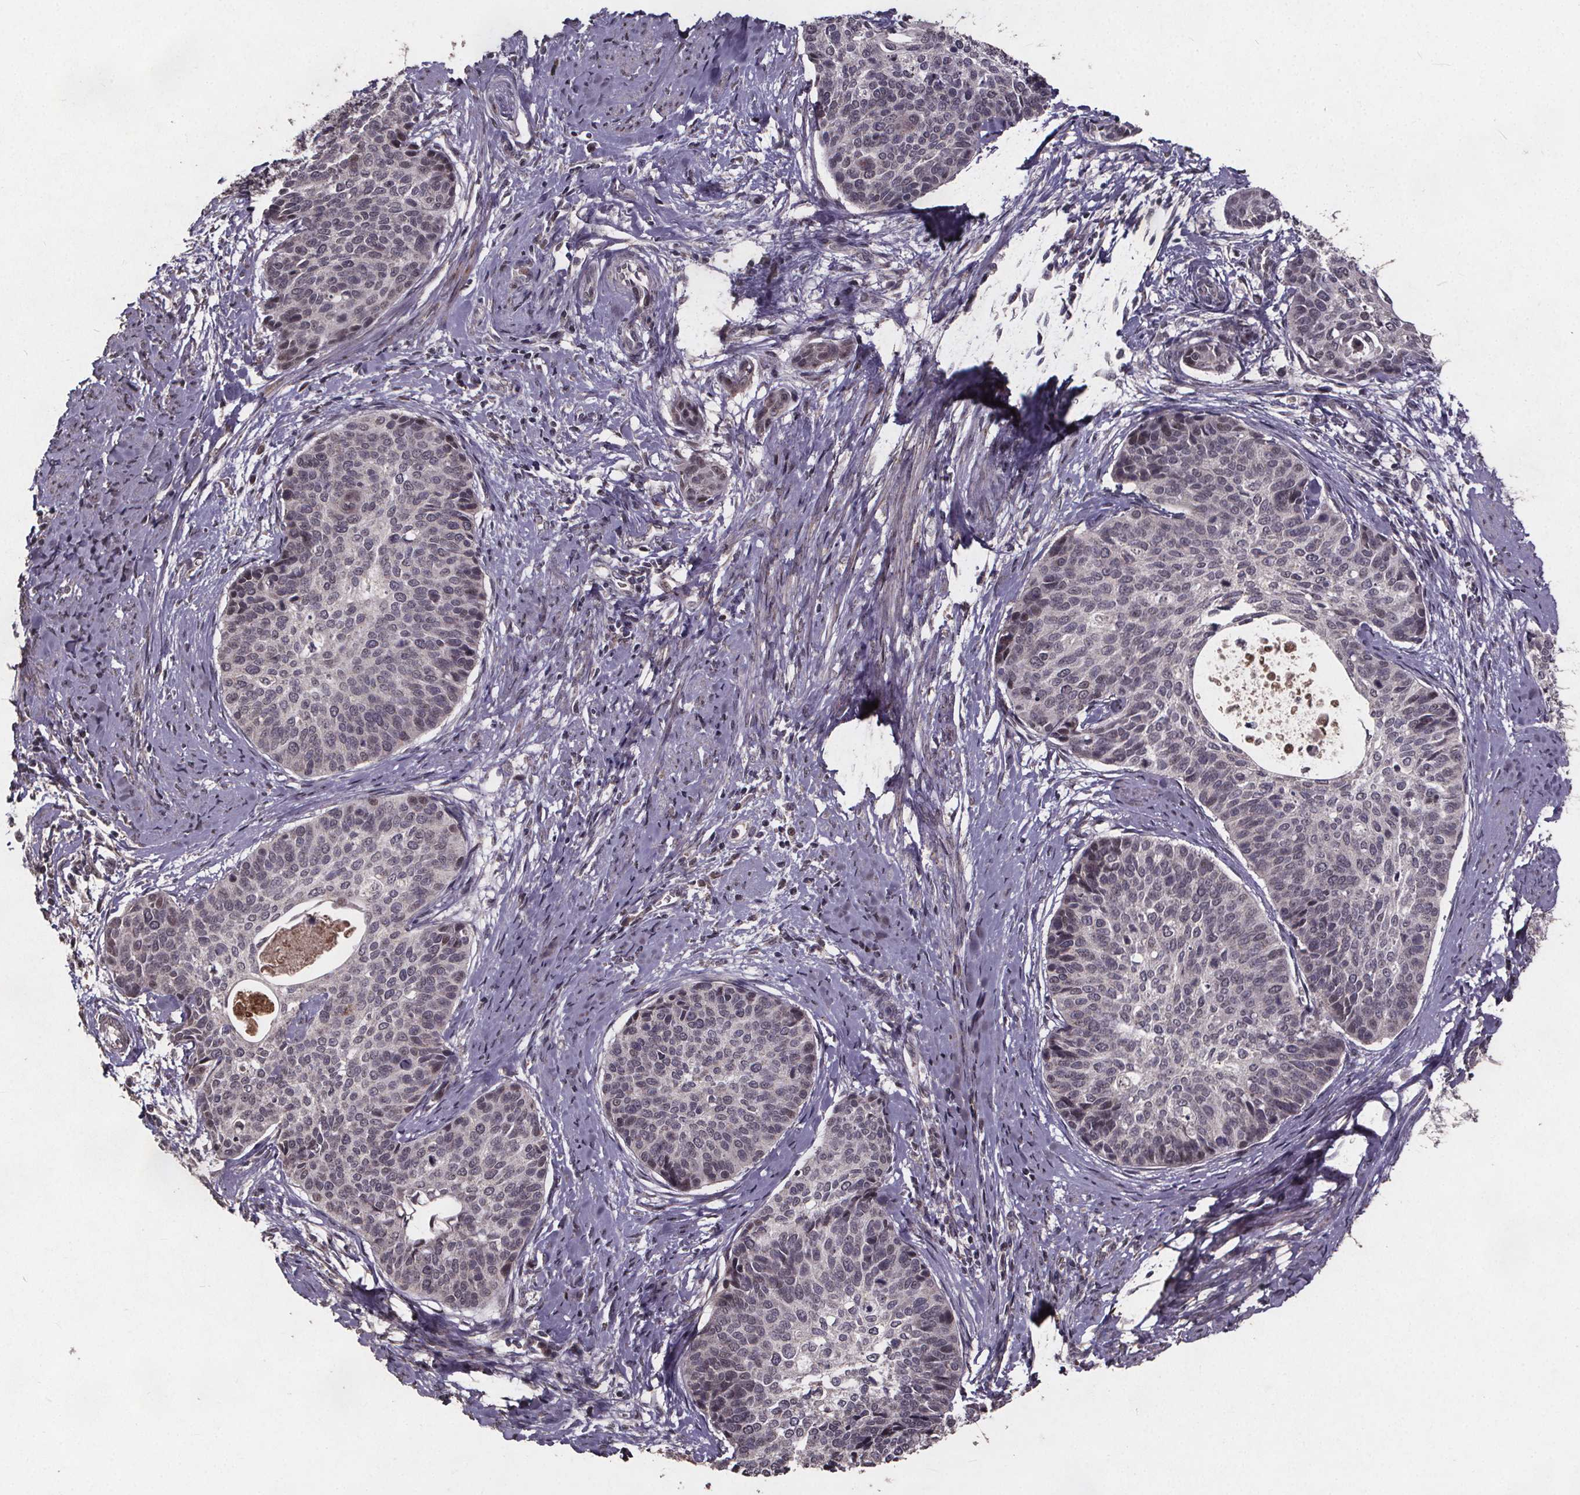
{"staining": {"intensity": "negative", "quantity": "none", "location": "none"}, "tissue": "cervical cancer", "cell_type": "Tumor cells", "image_type": "cancer", "snomed": [{"axis": "morphology", "description": "Squamous cell carcinoma, NOS"}, {"axis": "topography", "description": "Cervix"}], "caption": "The image demonstrates no staining of tumor cells in cervical cancer.", "gene": "GPX3", "patient": {"sex": "female", "age": 69}}